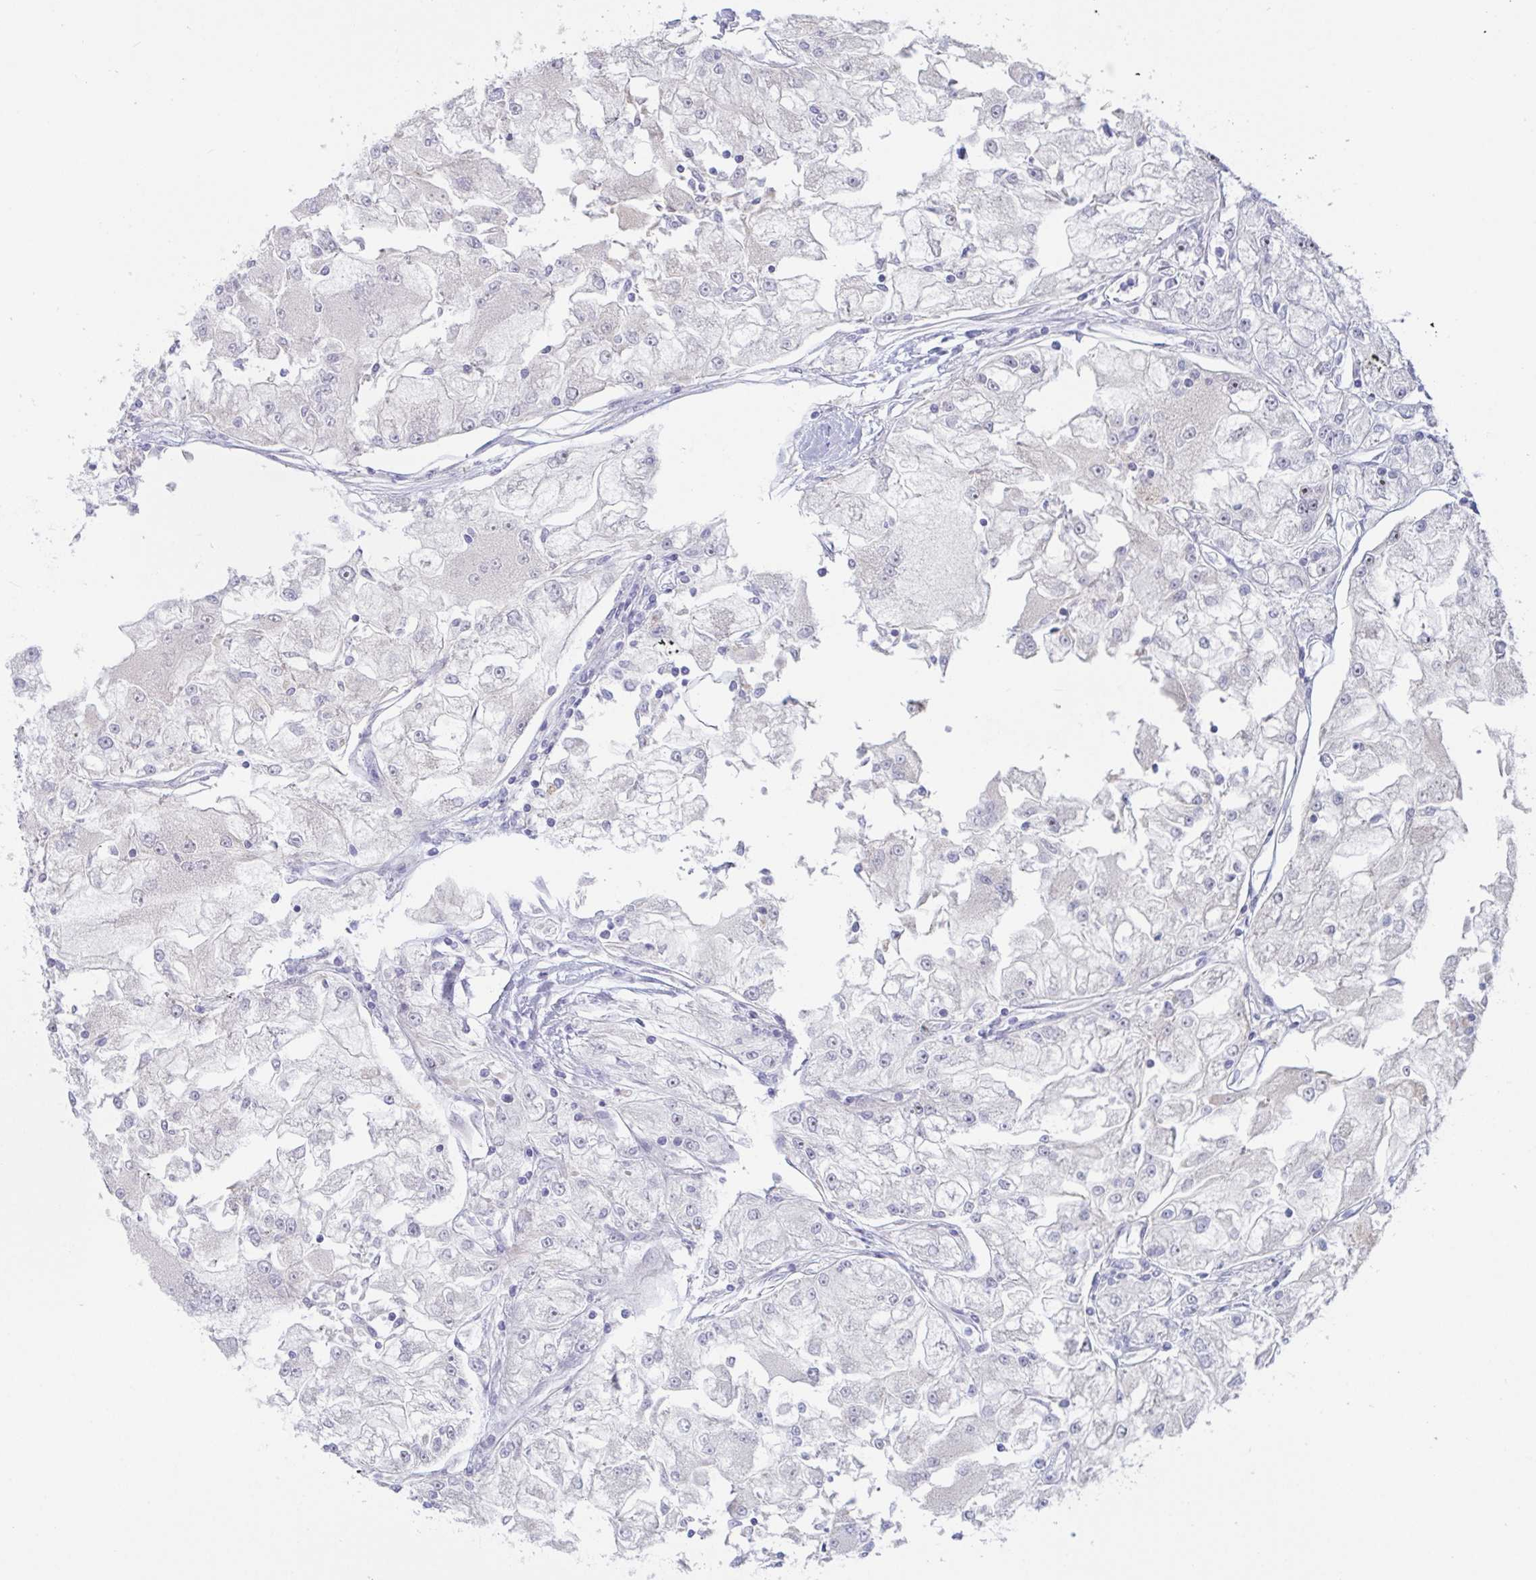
{"staining": {"intensity": "negative", "quantity": "none", "location": "none"}, "tissue": "renal cancer", "cell_type": "Tumor cells", "image_type": "cancer", "snomed": [{"axis": "morphology", "description": "Adenocarcinoma, NOS"}, {"axis": "topography", "description": "Kidney"}], "caption": "High magnification brightfield microscopy of renal adenocarcinoma stained with DAB (brown) and counterstained with hematoxylin (blue): tumor cells show no significant positivity. The staining is performed using DAB (3,3'-diaminobenzidine) brown chromogen with nuclei counter-stained in using hematoxylin.", "gene": "TAS2R38", "patient": {"sex": "female", "age": 72}}